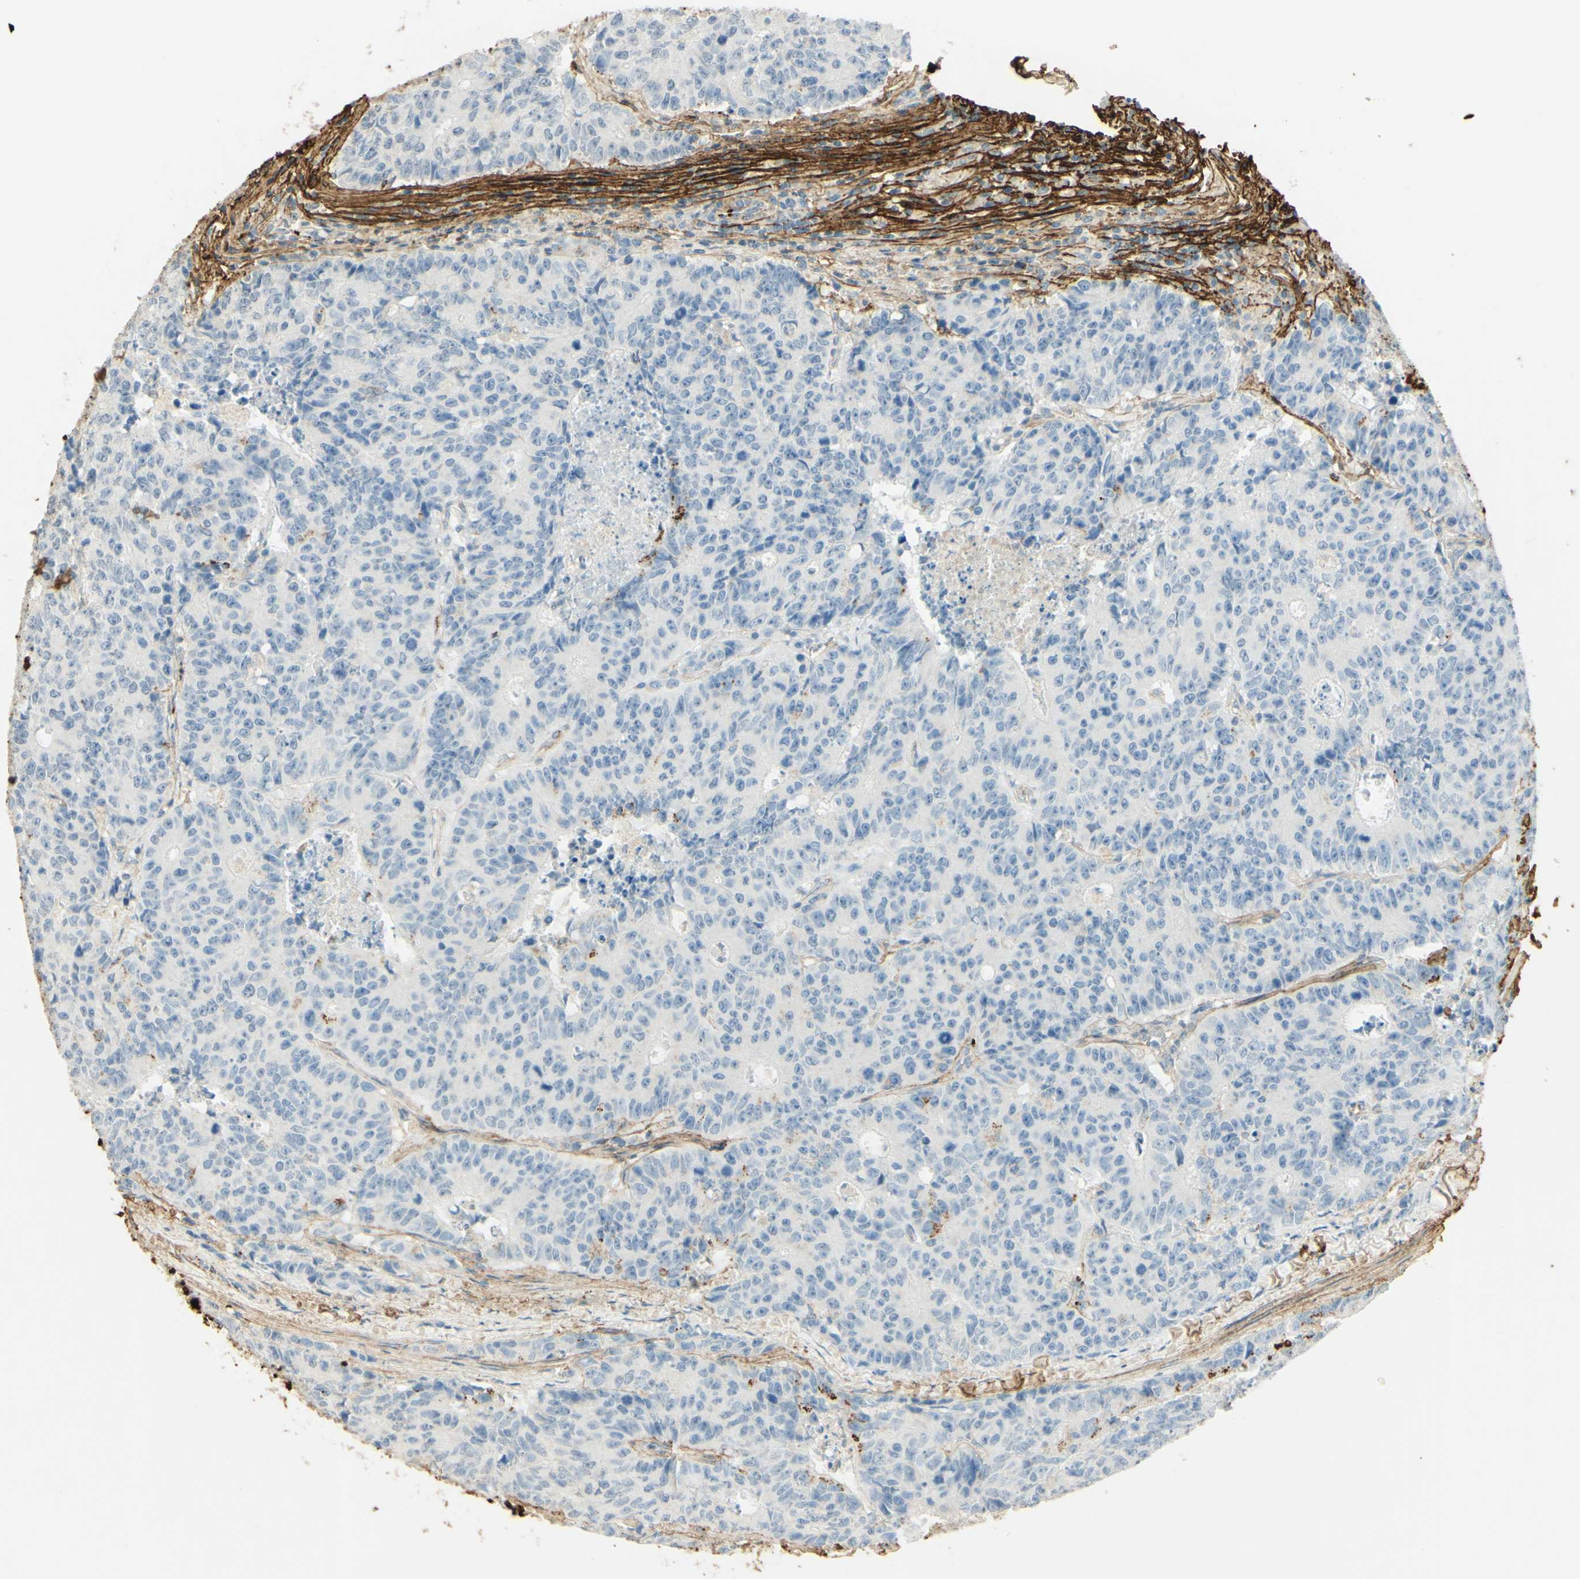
{"staining": {"intensity": "negative", "quantity": "none", "location": "none"}, "tissue": "colorectal cancer", "cell_type": "Tumor cells", "image_type": "cancer", "snomed": [{"axis": "morphology", "description": "Adenocarcinoma, NOS"}, {"axis": "topography", "description": "Colon"}], "caption": "DAB (3,3'-diaminobenzidine) immunohistochemical staining of human adenocarcinoma (colorectal) reveals no significant expression in tumor cells. (DAB immunohistochemistry (IHC) with hematoxylin counter stain).", "gene": "TNN", "patient": {"sex": "female", "age": 86}}